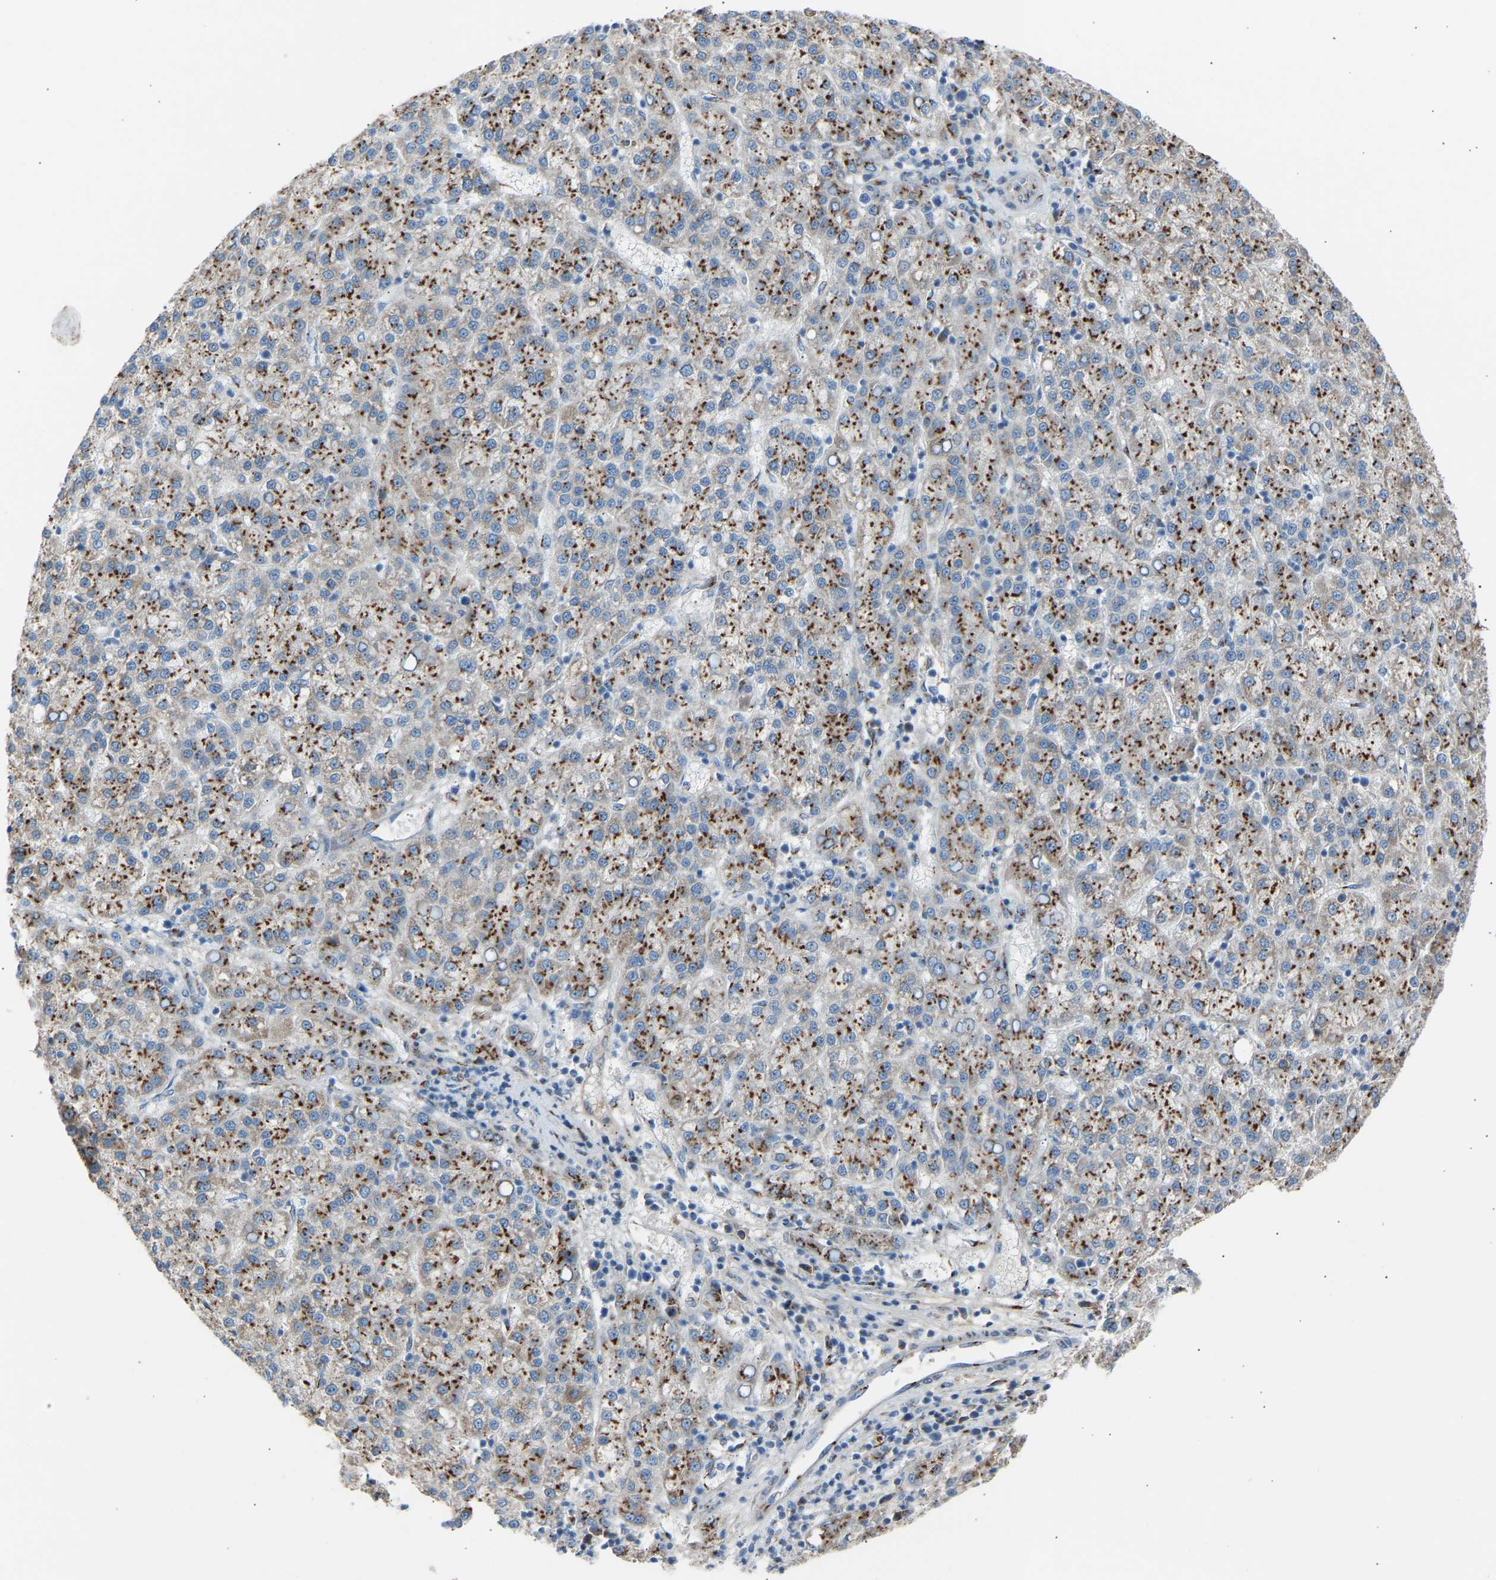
{"staining": {"intensity": "moderate", "quantity": ">75%", "location": "cytoplasmic/membranous"}, "tissue": "liver cancer", "cell_type": "Tumor cells", "image_type": "cancer", "snomed": [{"axis": "morphology", "description": "Carcinoma, Hepatocellular, NOS"}, {"axis": "topography", "description": "Liver"}], "caption": "Moderate cytoplasmic/membranous protein expression is seen in approximately >75% of tumor cells in hepatocellular carcinoma (liver).", "gene": "CYREN", "patient": {"sex": "female", "age": 58}}